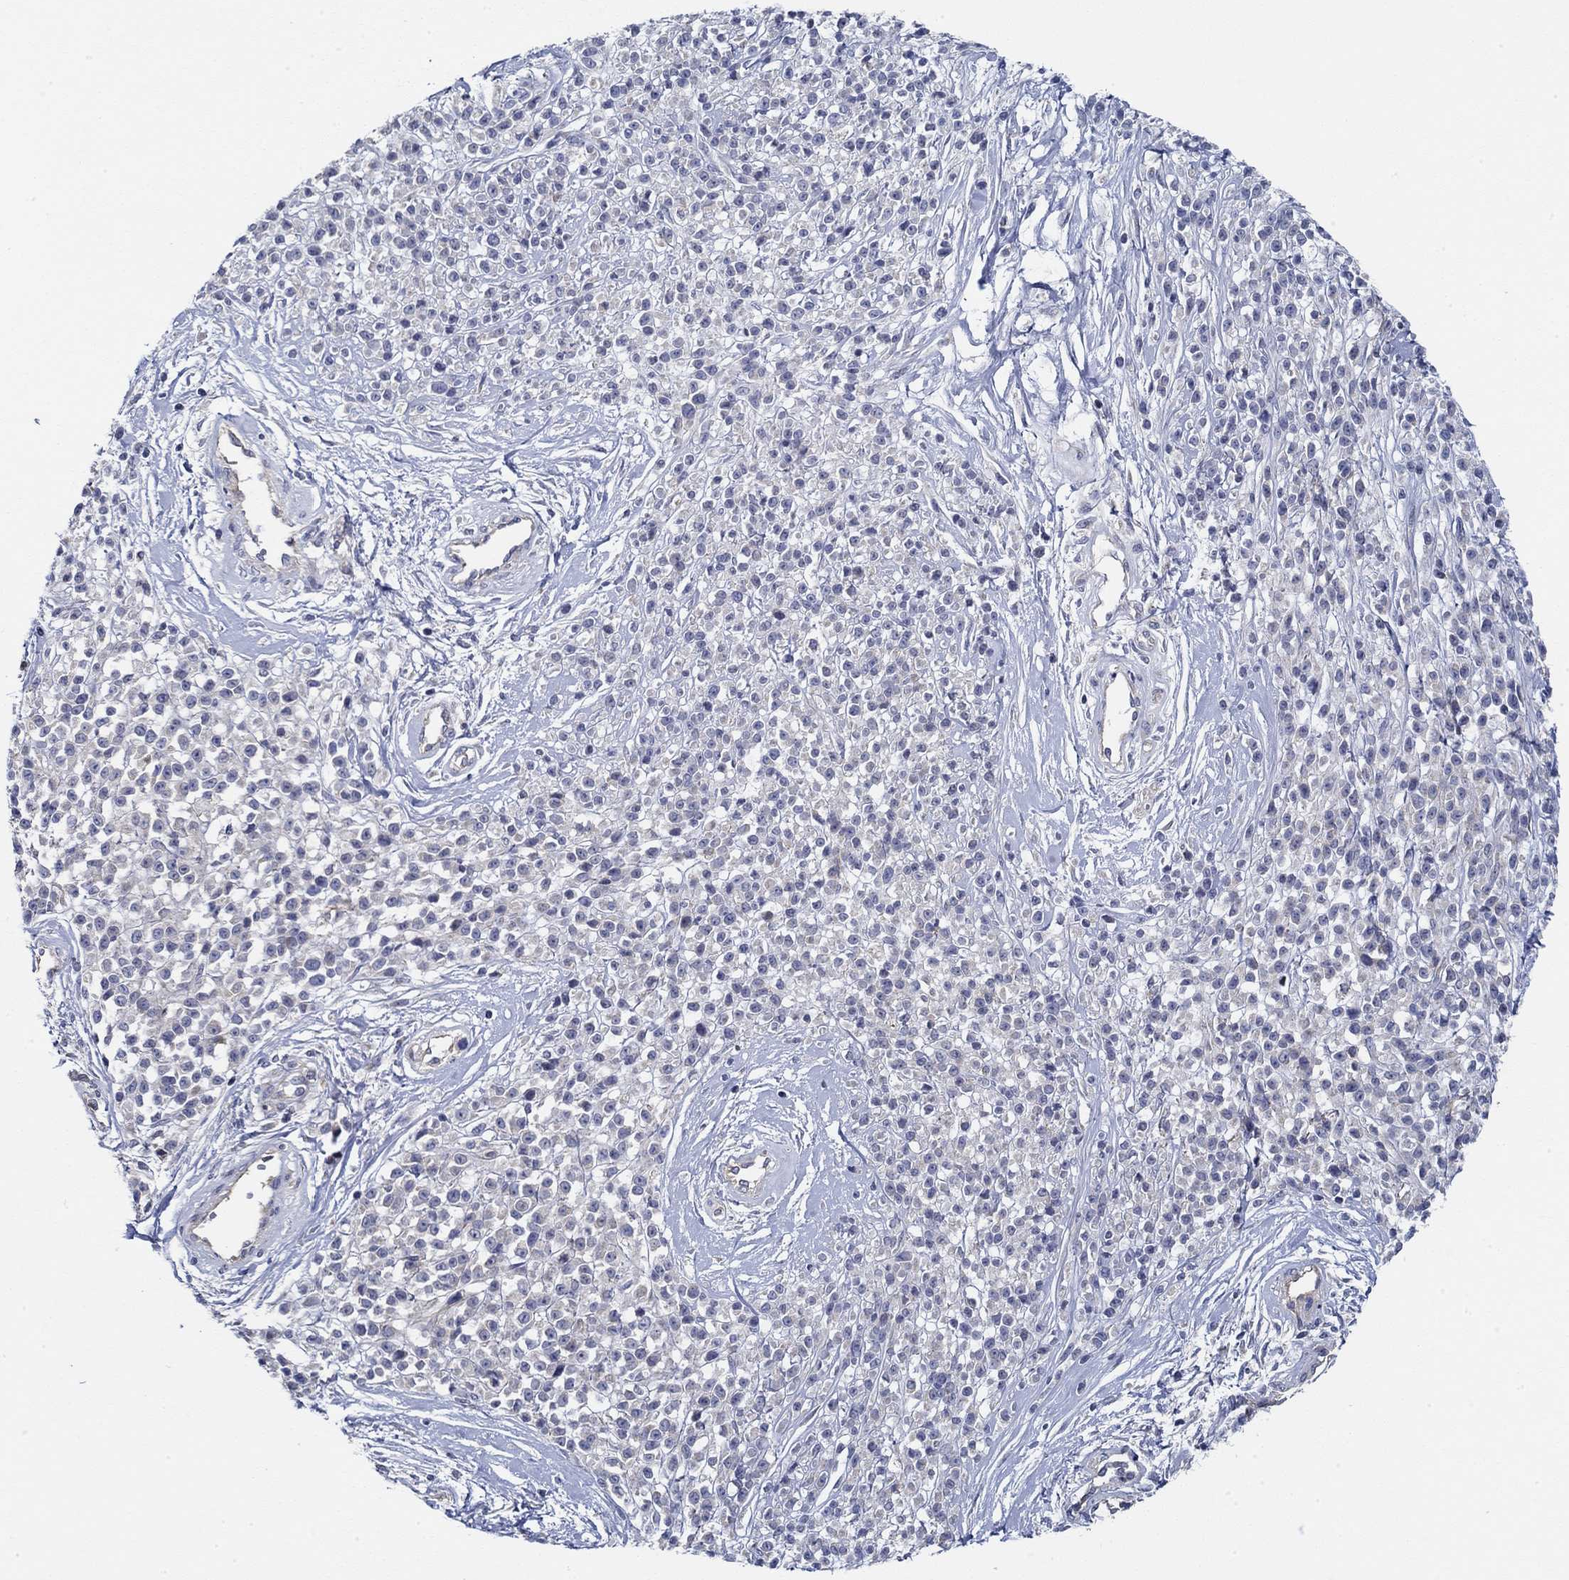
{"staining": {"intensity": "negative", "quantity": "none", "location": "none"}, "tissue": "melanoma", "cell_type": "Tumor cells", "image_type": "cancer", "snomed": [{"axis": "morphology", "description": "Malignant melanoma, NOS"}, {"axis": "topography", "description": "Skin"}, {"axis": "topography", "description": "Skin of trunk"}], "caption": "This is a image of IHC staining of melanoma, which shows no expression in tumor cells.", "gene": "CFAP61", "patient": {"sex": "male", "age": 74}}